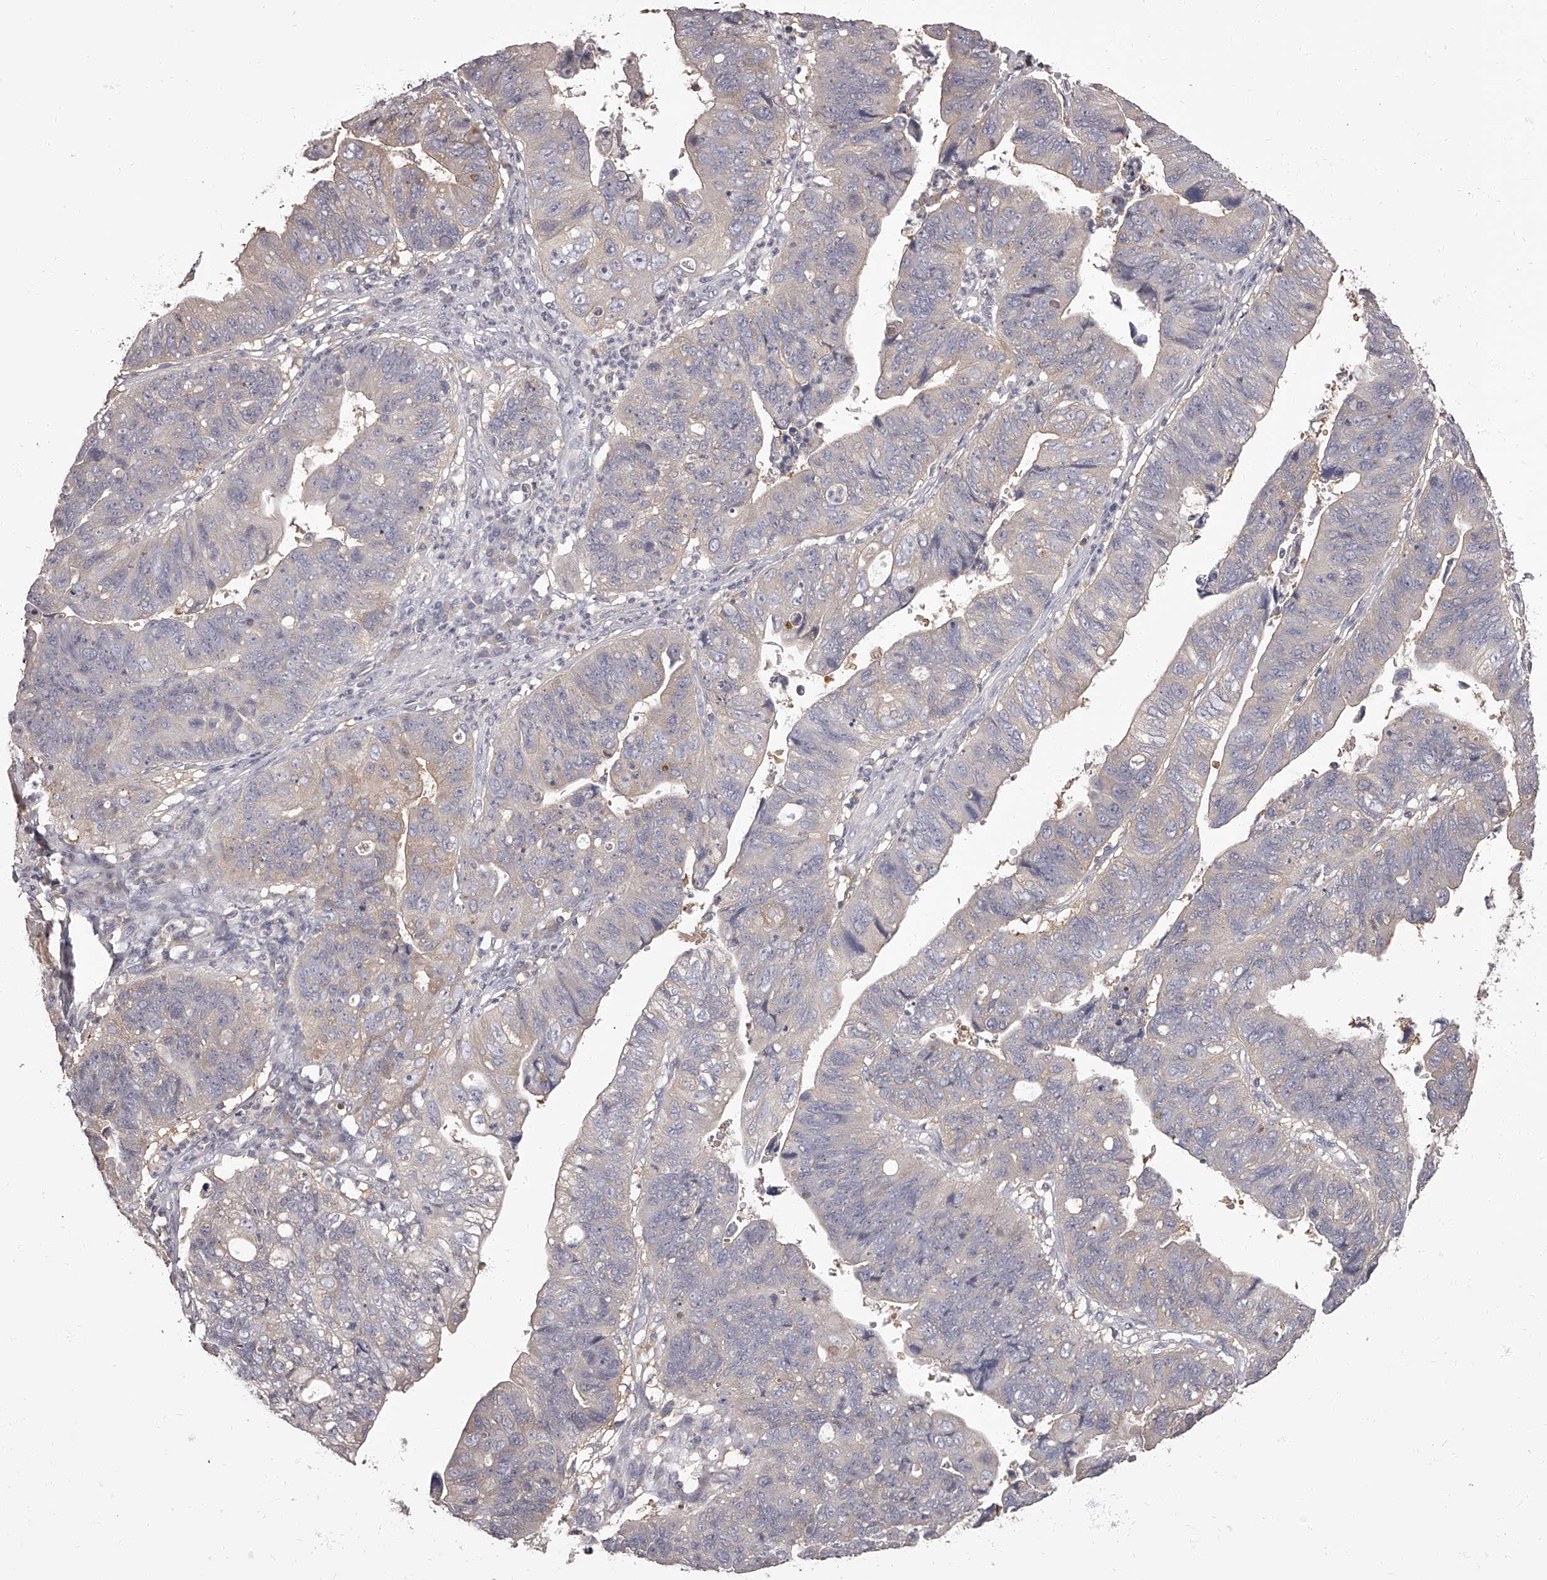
{"staining": {"intensity": "negative", "quantity": "none", "location": "none"}, "tissue": "stomach cancer", "cell_type": "Tumor cells", "image_type": "cancer", "snomed": [{"axis": "morphology", "description": "Adenocarcinoma, NOS"}, {"axis": "topography", "description": "Stomach"}], "caption": "This is an IHC photomicrograph of stomach cancer (adenocarcinoma). There is no expression in tumor cells.", "gene": "APEH", "patient": {"sex": "male", "age": 59}}